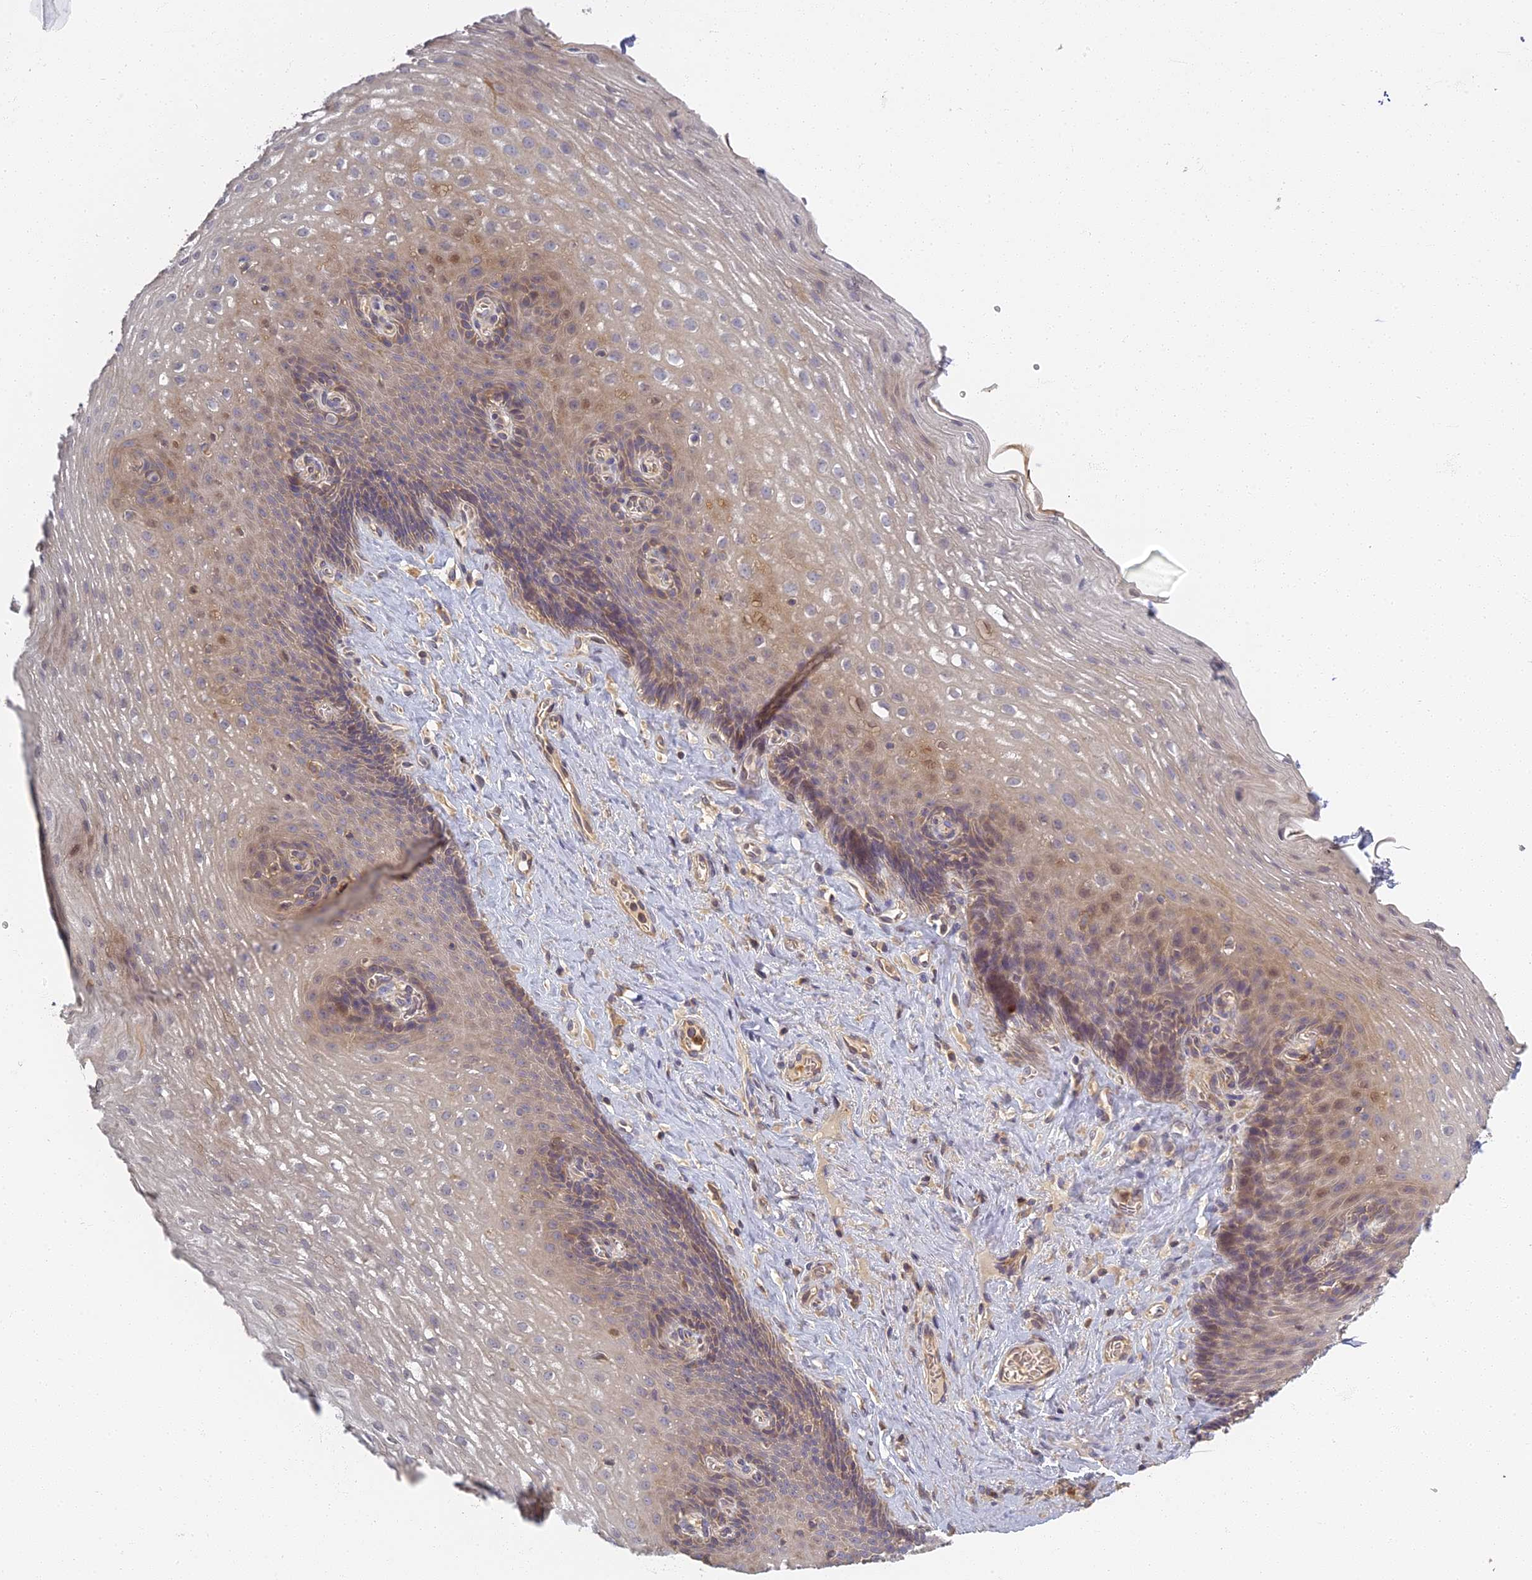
{"staining": {"intensity": "weak", "quantity": "25%-75%", "location": "cytoplasmic/membranous"}, "tissue": "esophagus", "cell_type": "Squamous epithelial cells", "image_type": "normal", "snomed": [{"axis": "morphology", "description": "Normal tissue, NOS"}, {"axis": "topography", "description": "Esophagus"}], "caption": "High-magnification brightfield microscopy of unremarkable esophagus stained with DAB (brown) and counterstained with hematoxylin (blue). squamous epithelial cells exhibit weak cytoplasmic/membranous staining is seen in approximately25%-75% of cells. The staining was performed using DAB, with brown indicating positive protein expression. Nuclei are stained blue with hematoxylin.", "gene": "AP4E1", "patient": {"sex": "female", "age": 66}}